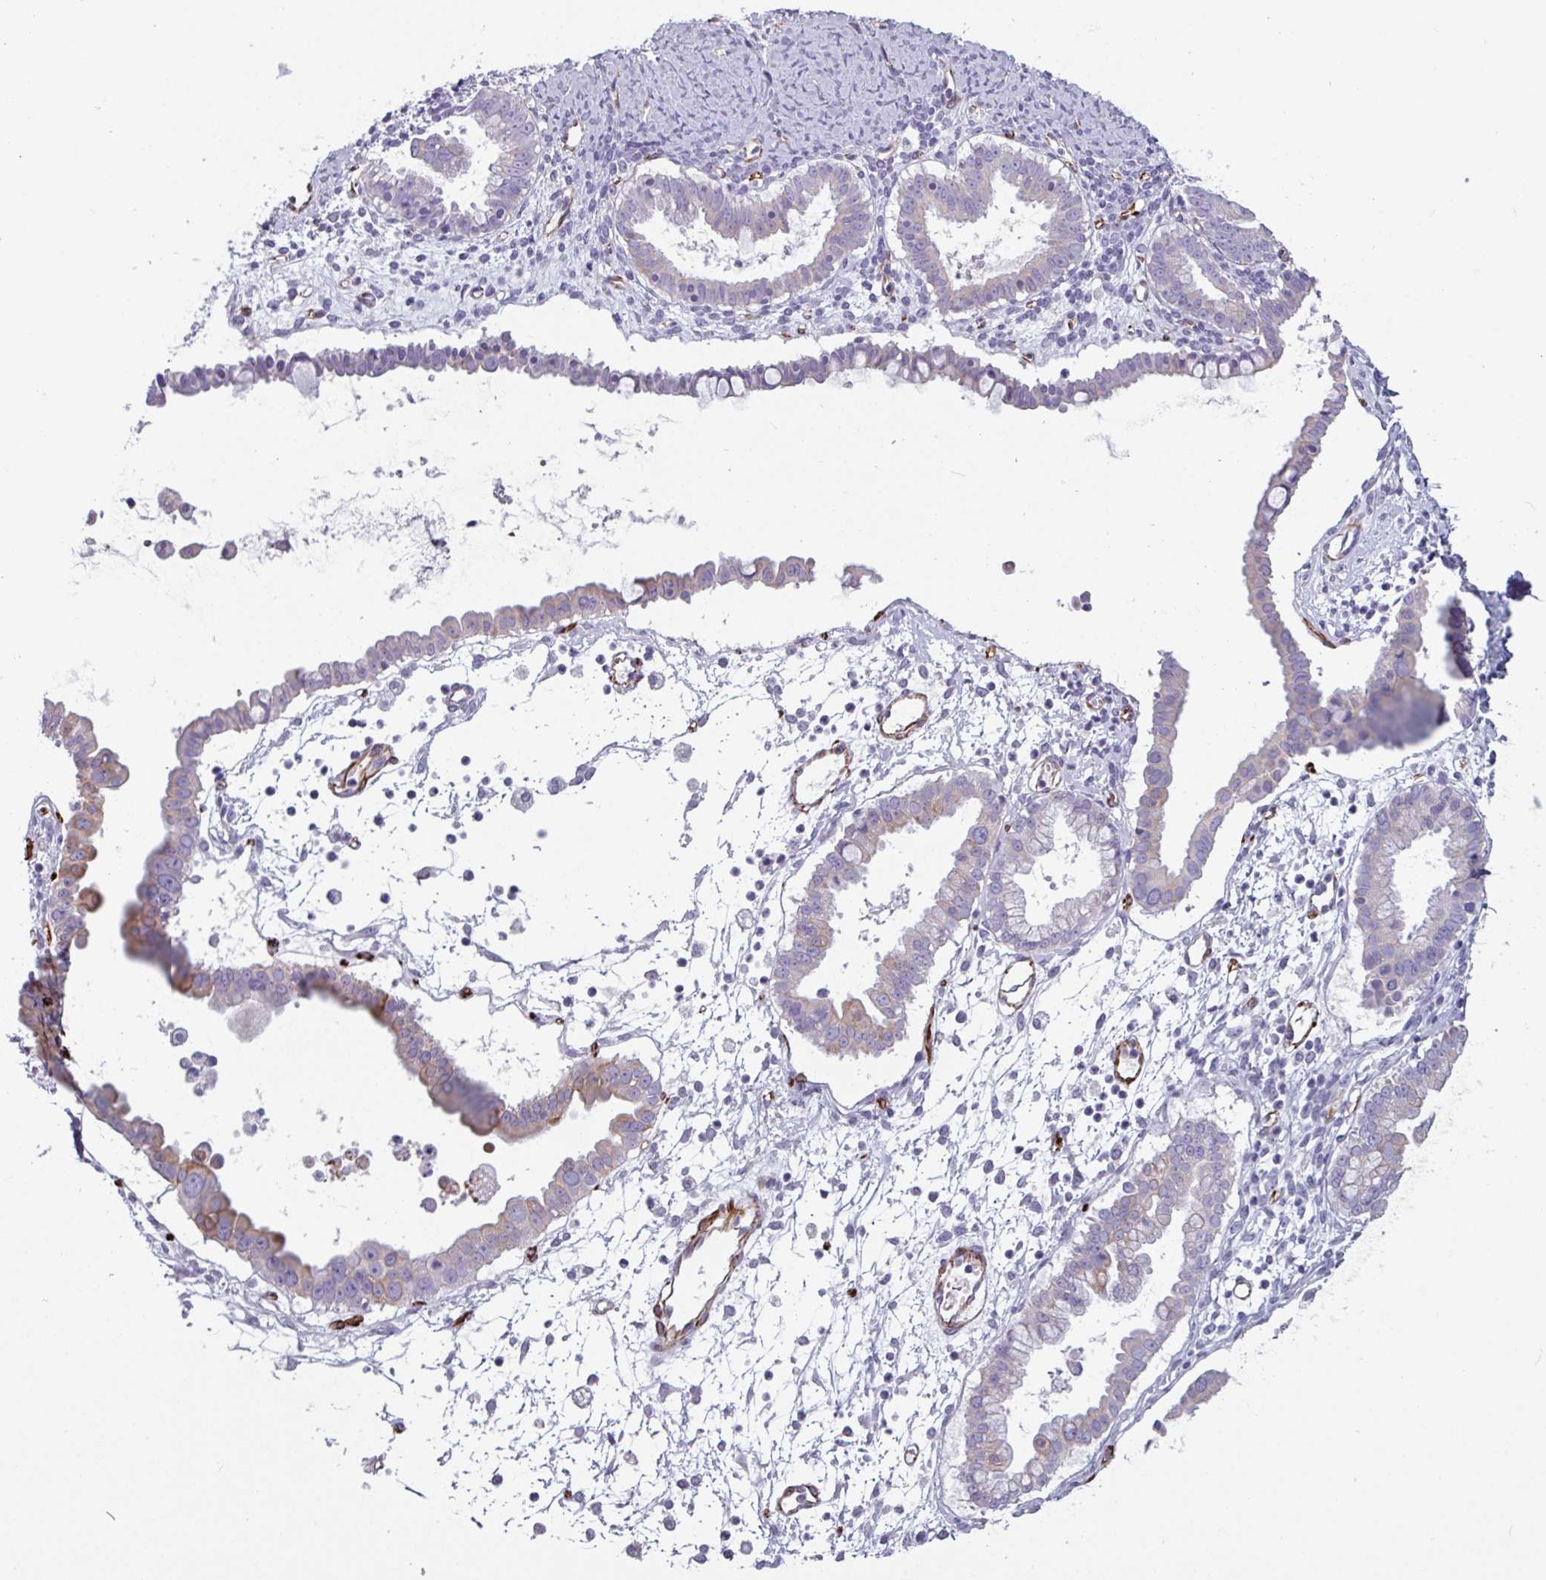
{"staining": {"intensity": "weak", "quantity": "<25%", "location": "cytoplasmic/membranous"}, "tissue": "ovarian cancer", "cell_type": "Tumor cells", "image_type": "cancer", "snomed": [{"axis": "morphology", "description": "Cystadenocarcinoma, mucinous, NOS"}, {"axis": "topography", "description": "Ovary"}], "caption": "Histopathology image shows no protein staining in tumor cells of ovarian cancer tissue.", "gene": "BTD", "patient": {"sex": "female", "age": 61}}